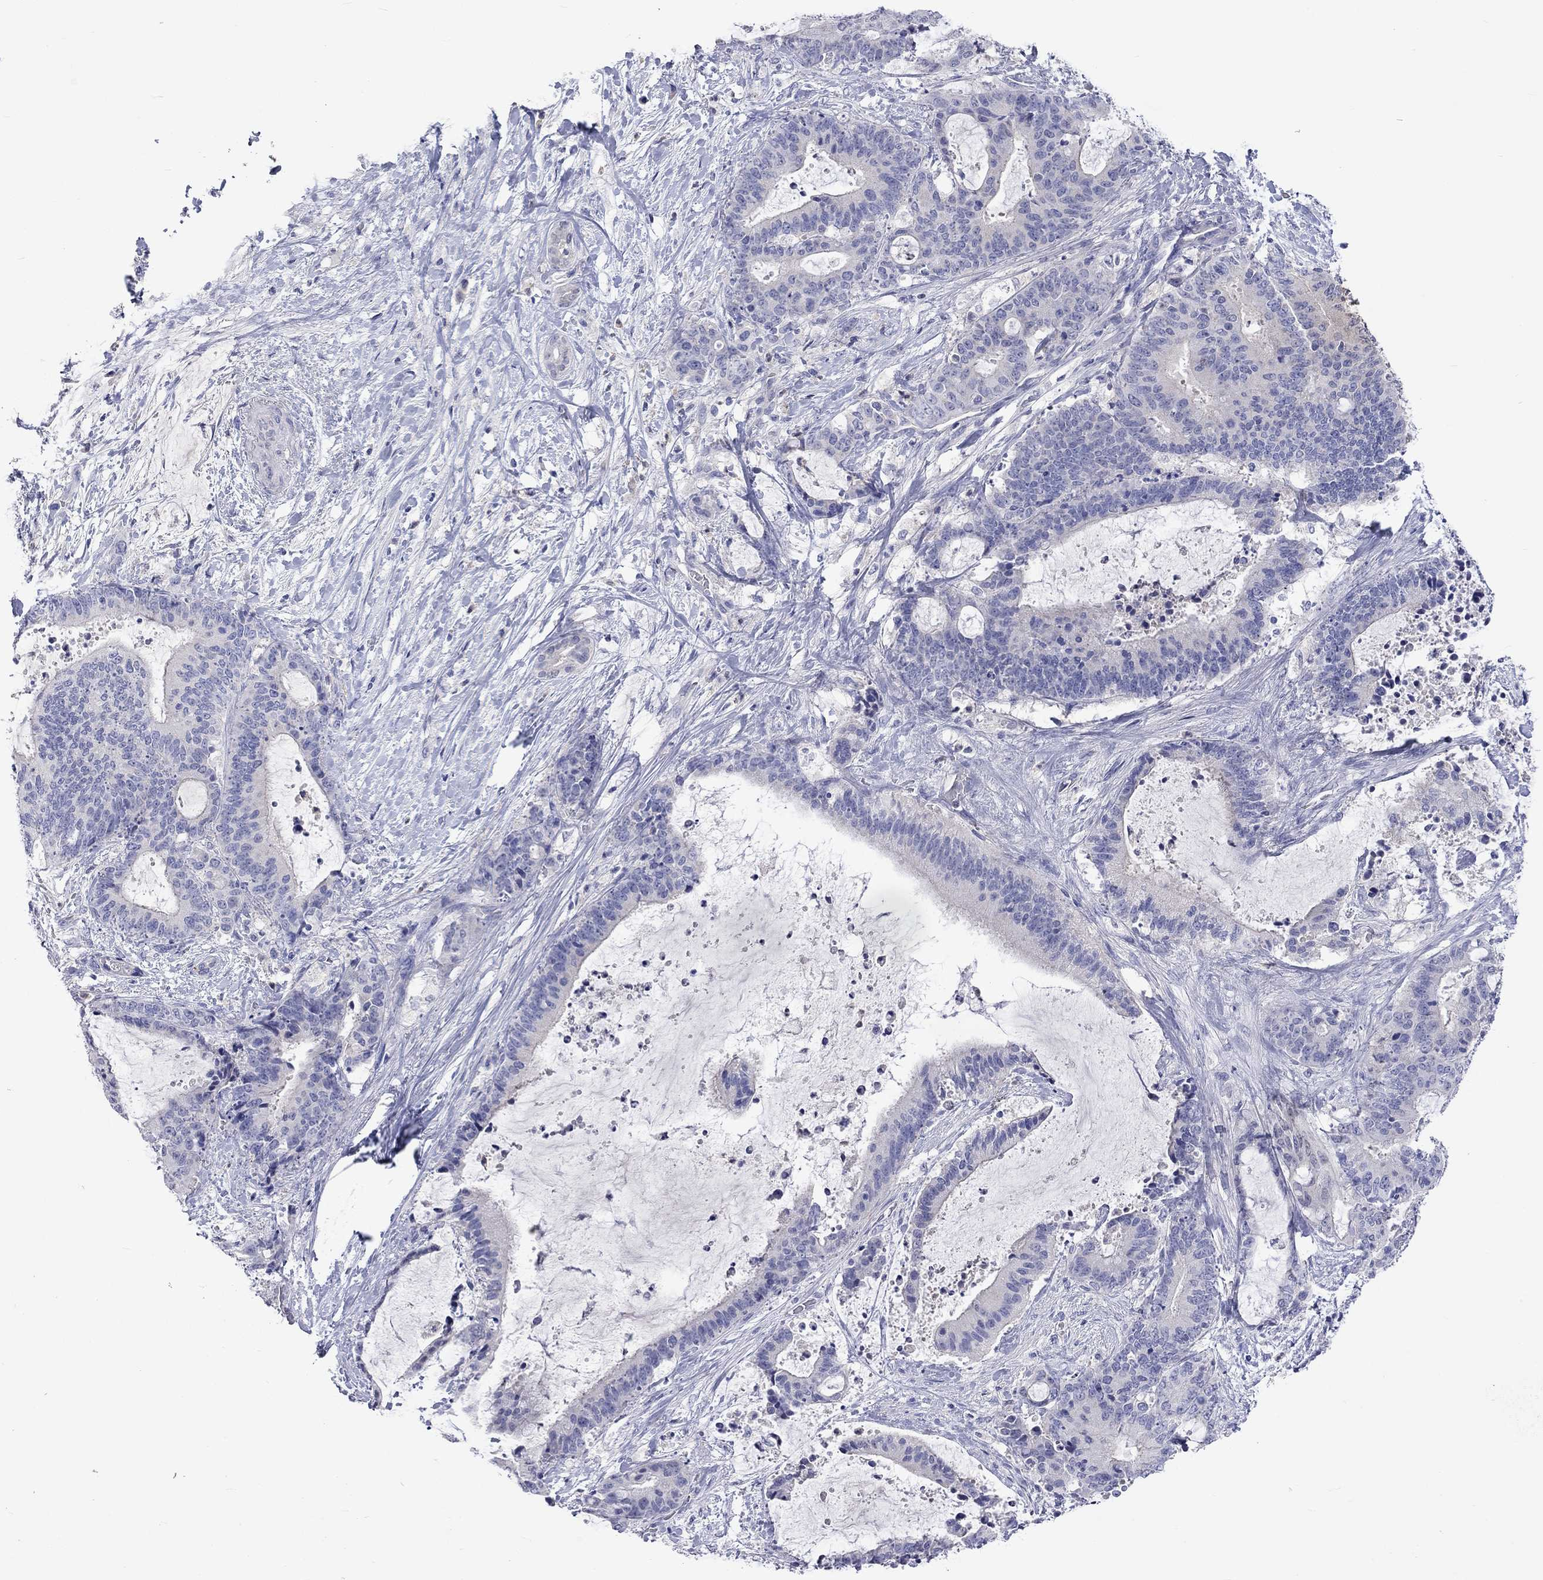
{"staining": {"intensity": "negative", "quantity": "none", "location": "none"}, "tissue": "liver cancer", "cell_type": "Tumor cells", "image_type": "cancer", "snomed": [{"axis": "morphology", "description": "Cholangiocarcinoma"}, {"axis": "topography", "description": "Liver"}], "caption": "This is a micrograph of IHC staining of liver cholangiocarcinoma, which shows no staining in tumor cells.", "gene": "LRFN4", "patient": {"sex": "female", "age": 73}}